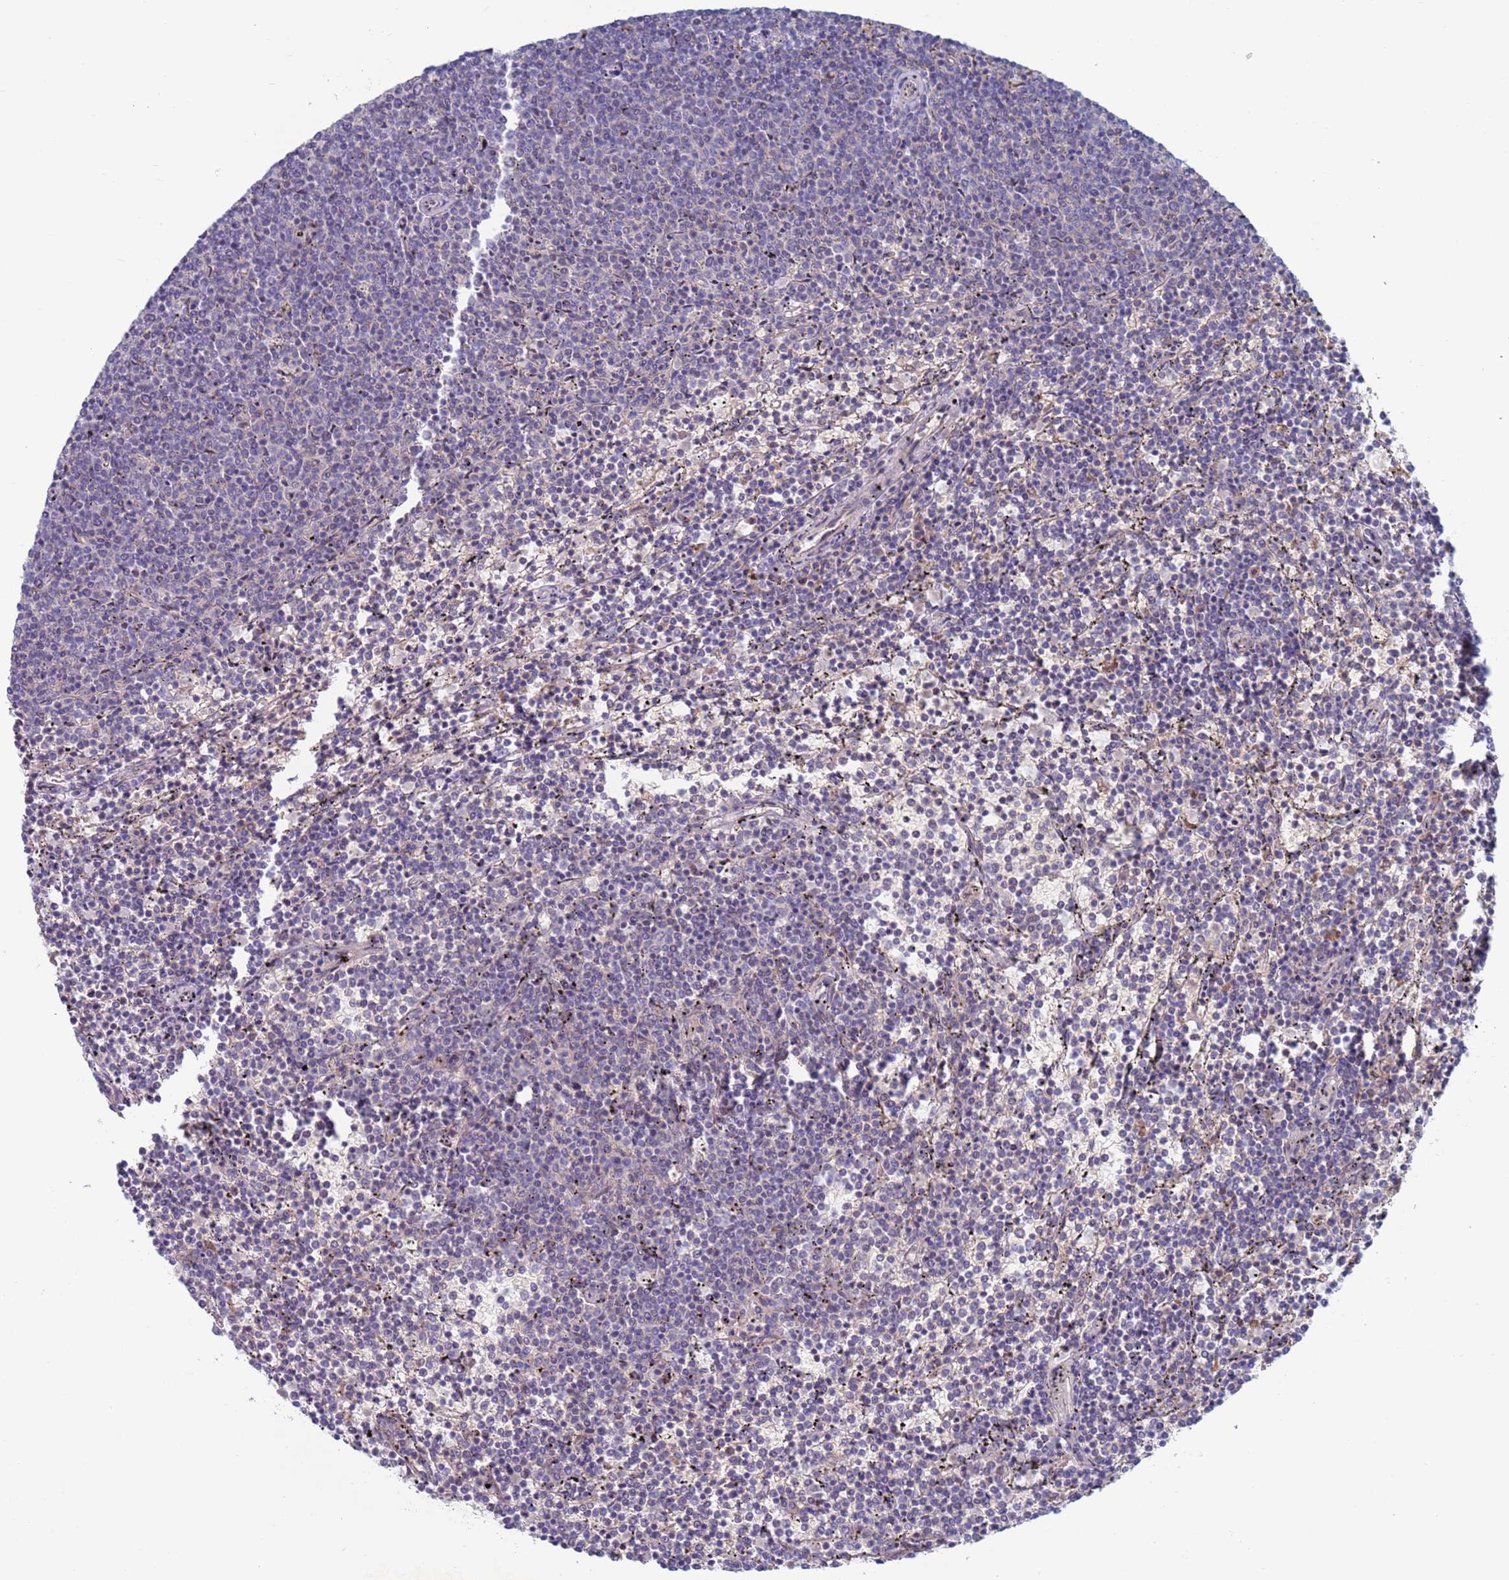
{"staining": {"intensity": "negative", "quantity": "none", "location": "none"}, "tissue": "lymphoma", "cell_type": "Tumor cells", "image_type": "cancer", "snomed": [{"axis": "morphology", "description": "Malignant lymphoma, non-Hodgkin's type, Low grade"}, {"axis": "topography", "description": "Spleen"}], "caption": "A high-resolution micrograph shows IHC staining of lymphoma, which exhibits no significant staining in tumor cells.", "gene": "CHCHD6", "patient": {"sex": "female", "age": 50}}